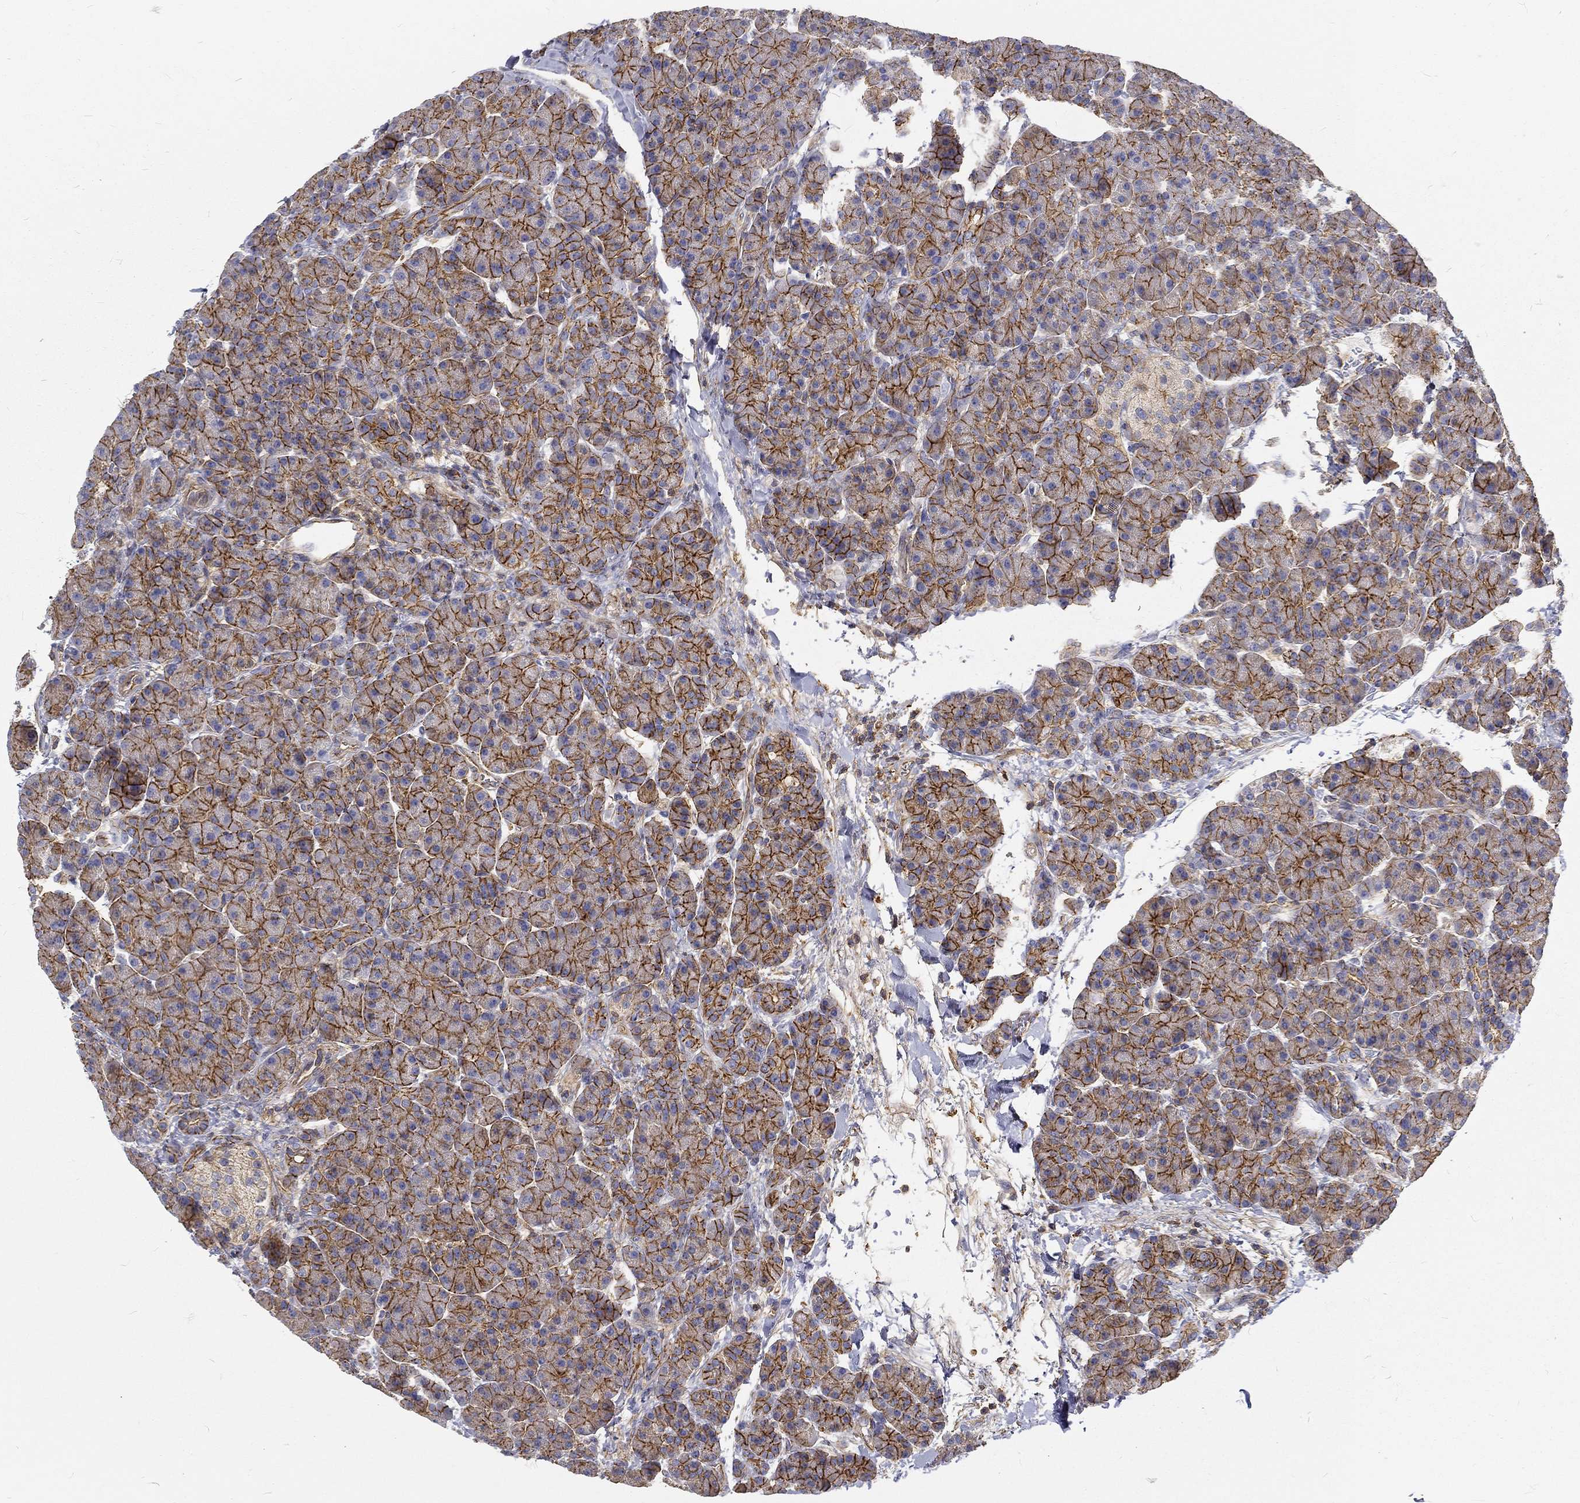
{"staining": {"intensity": "strong", "quantity": ">75%", "location": "cytoplasmic/membranous"}, "tissue": "pancreas", "cell_type": "Exocrine glandular cells", "image_type": "normal", "snomed": [{"axis": "morphology", "description": "Normal tissue, NOS"}, {"axis": "topography", "description": "Pancreas"}], "caption": "Immunohistochemical staining of normal human pancreas reveals >75% levels of strong cytoplasmic/membranous protein expression in about >75% of exocrine glandular cells.", "gene": "MTMR11", "patient": {"sex": "female", "age": 63}}